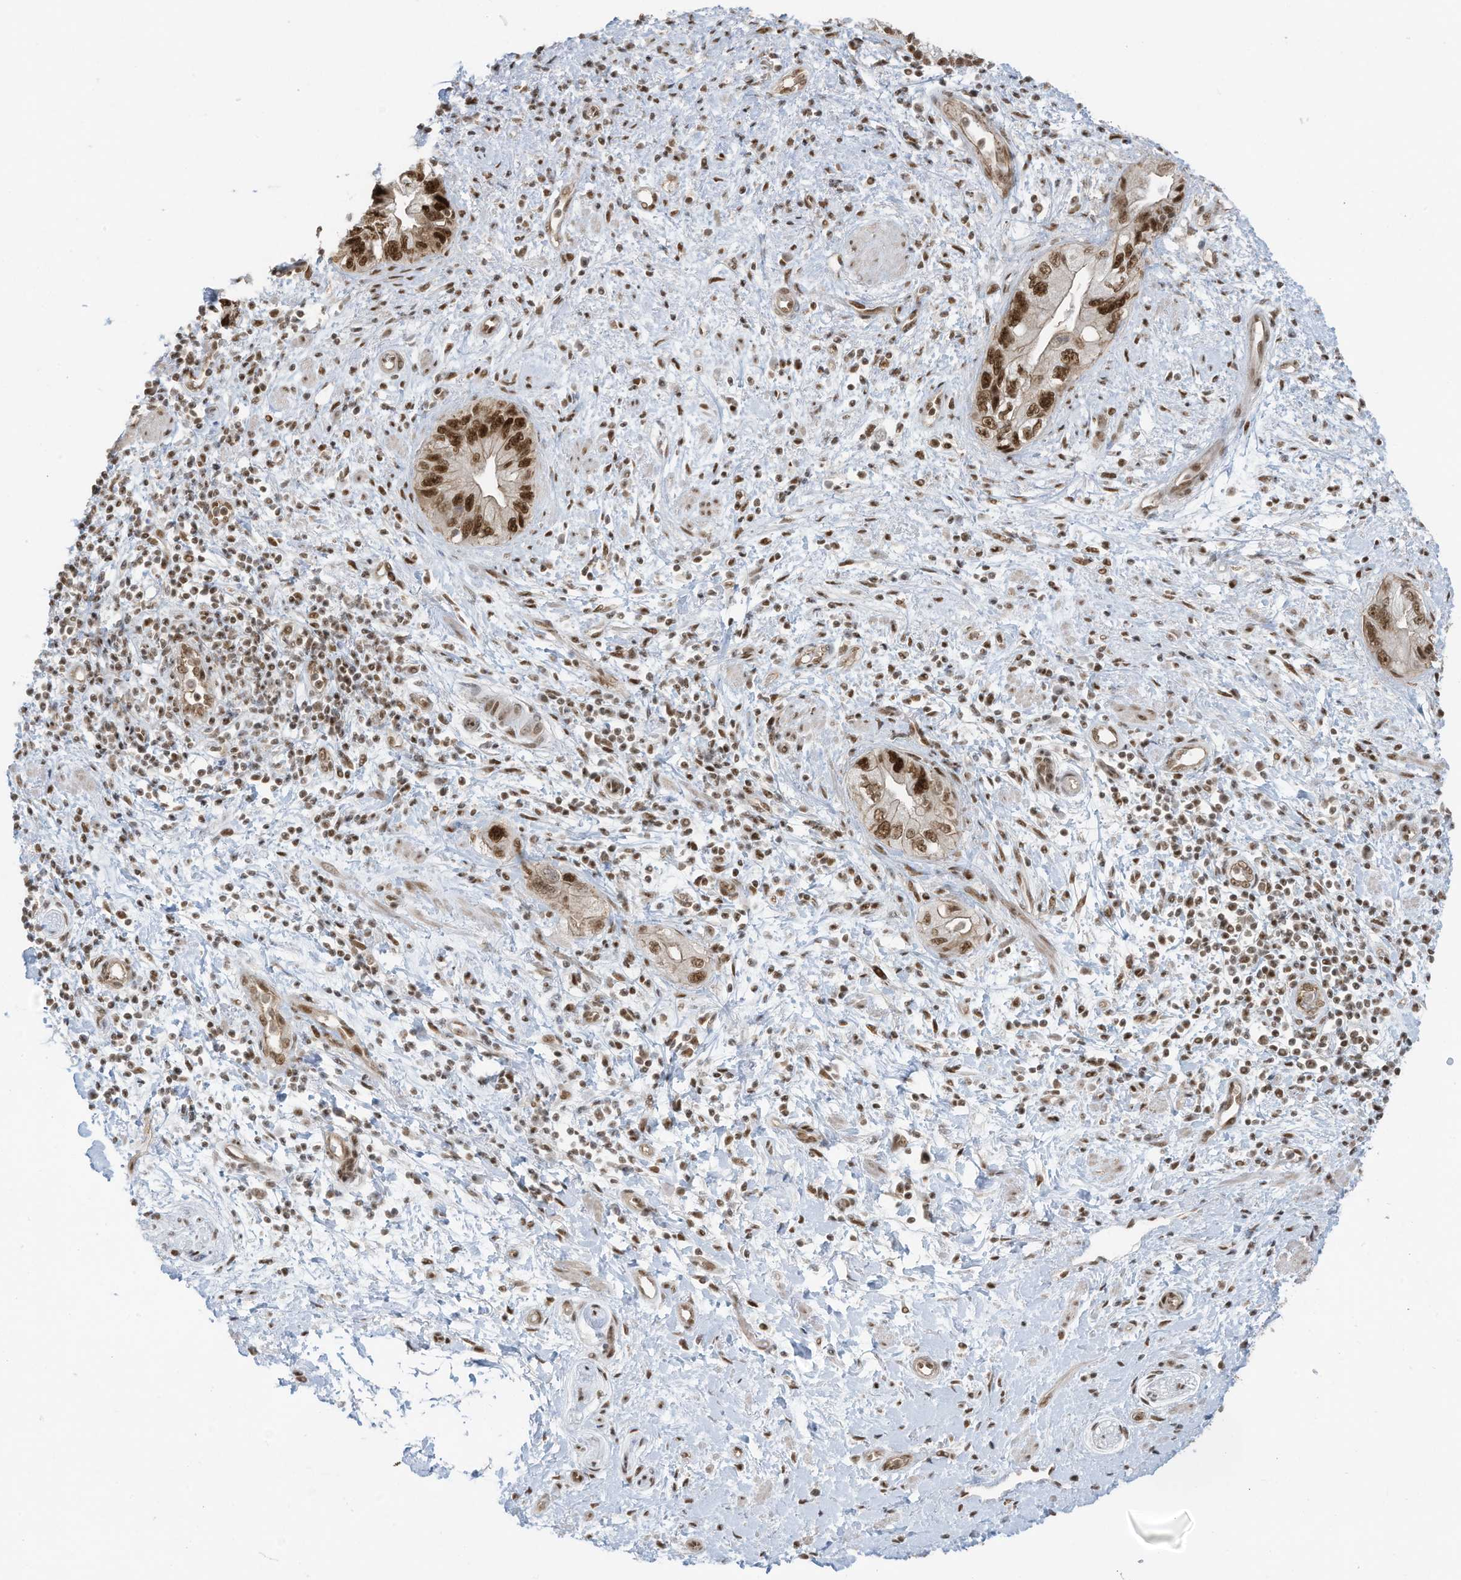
{"staining": {"intensity": "strong", "quantity": ">75%", "location": "nuclear"}, "tissue": "pancreatic cancer", "cell_type": "Tumor cells", "image_type": "cancer", "snomed": [{"axis": "morphology", "description": "Adenocarcinoma, NOS"}, {"axis": "topography", "description": "Pancreas"}], "caption": "A high-resolution photomicrograph shows immunohistochemistry (IHC) staining of pancreatic cancer (adenocarcinoma), which demonstrates strong nuclear staining in about >75% of tumor cells.", "gene": "DBR1", "patient": {"sex": "female", "age": 73}}